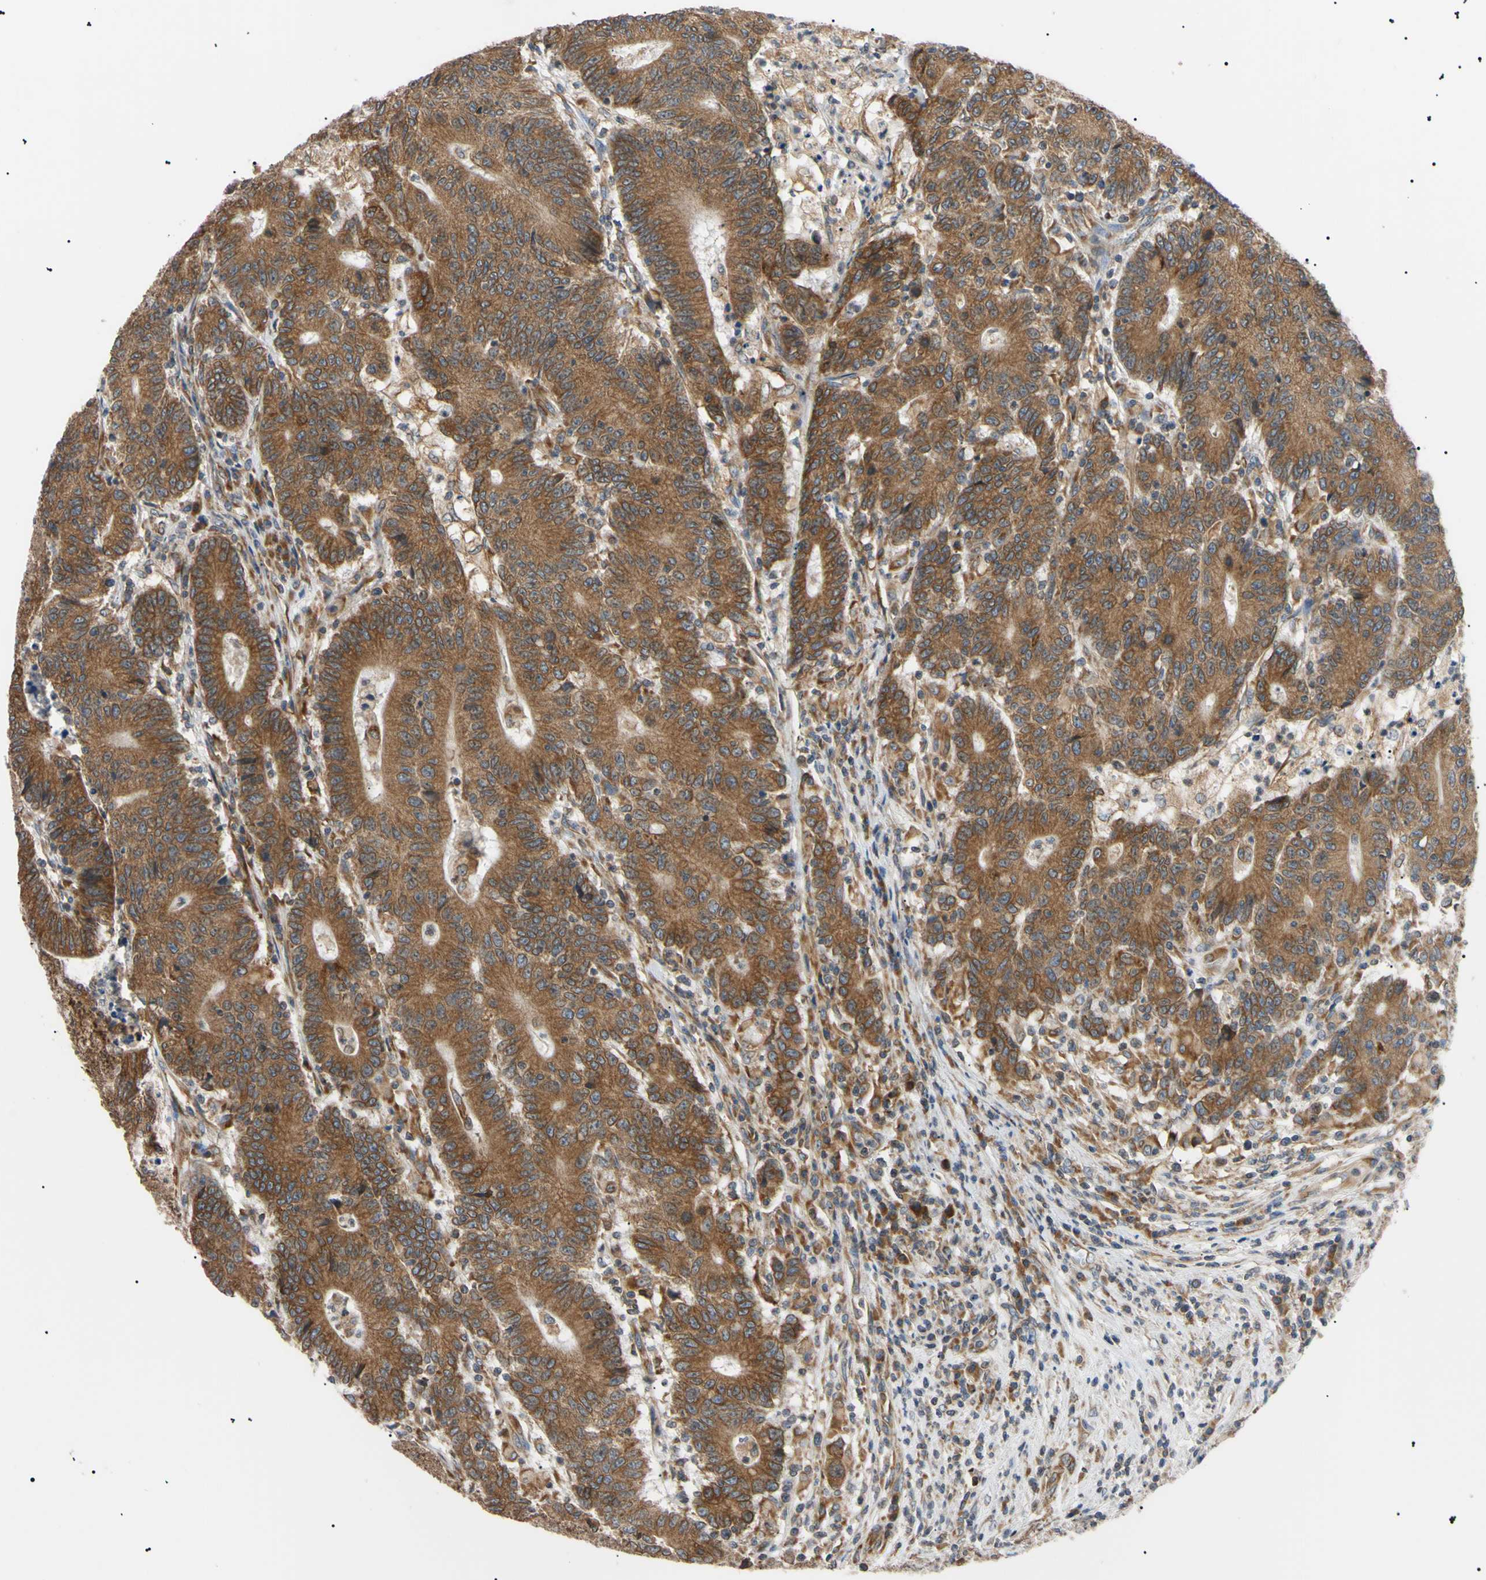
{"staining": {"intensity": "moderate", "quantity": ">75%", "location": "cytoplasmic/membranous"}, "tissue": "colorectal cancer", "cell_type": "Tumor cells", "image_type": "cancer", "snomed": [{"axis": "morphology", "description": "Normal tissue, NOS"}, {"axis": "morphology", "description": "Adenocarcinoma, NOS"}, {"axis": "topography", "description": "Colon"}], "caption": "IHC micrograph of human colorectal cancer (adenocarcinoma) stained for a protein (brown), which shows medium levels of moderate cytoplasmic/membranous expression in about >75% of tumor cells.", "gene": "VAPA", "patient": {"sex": "female", "age": 75}}